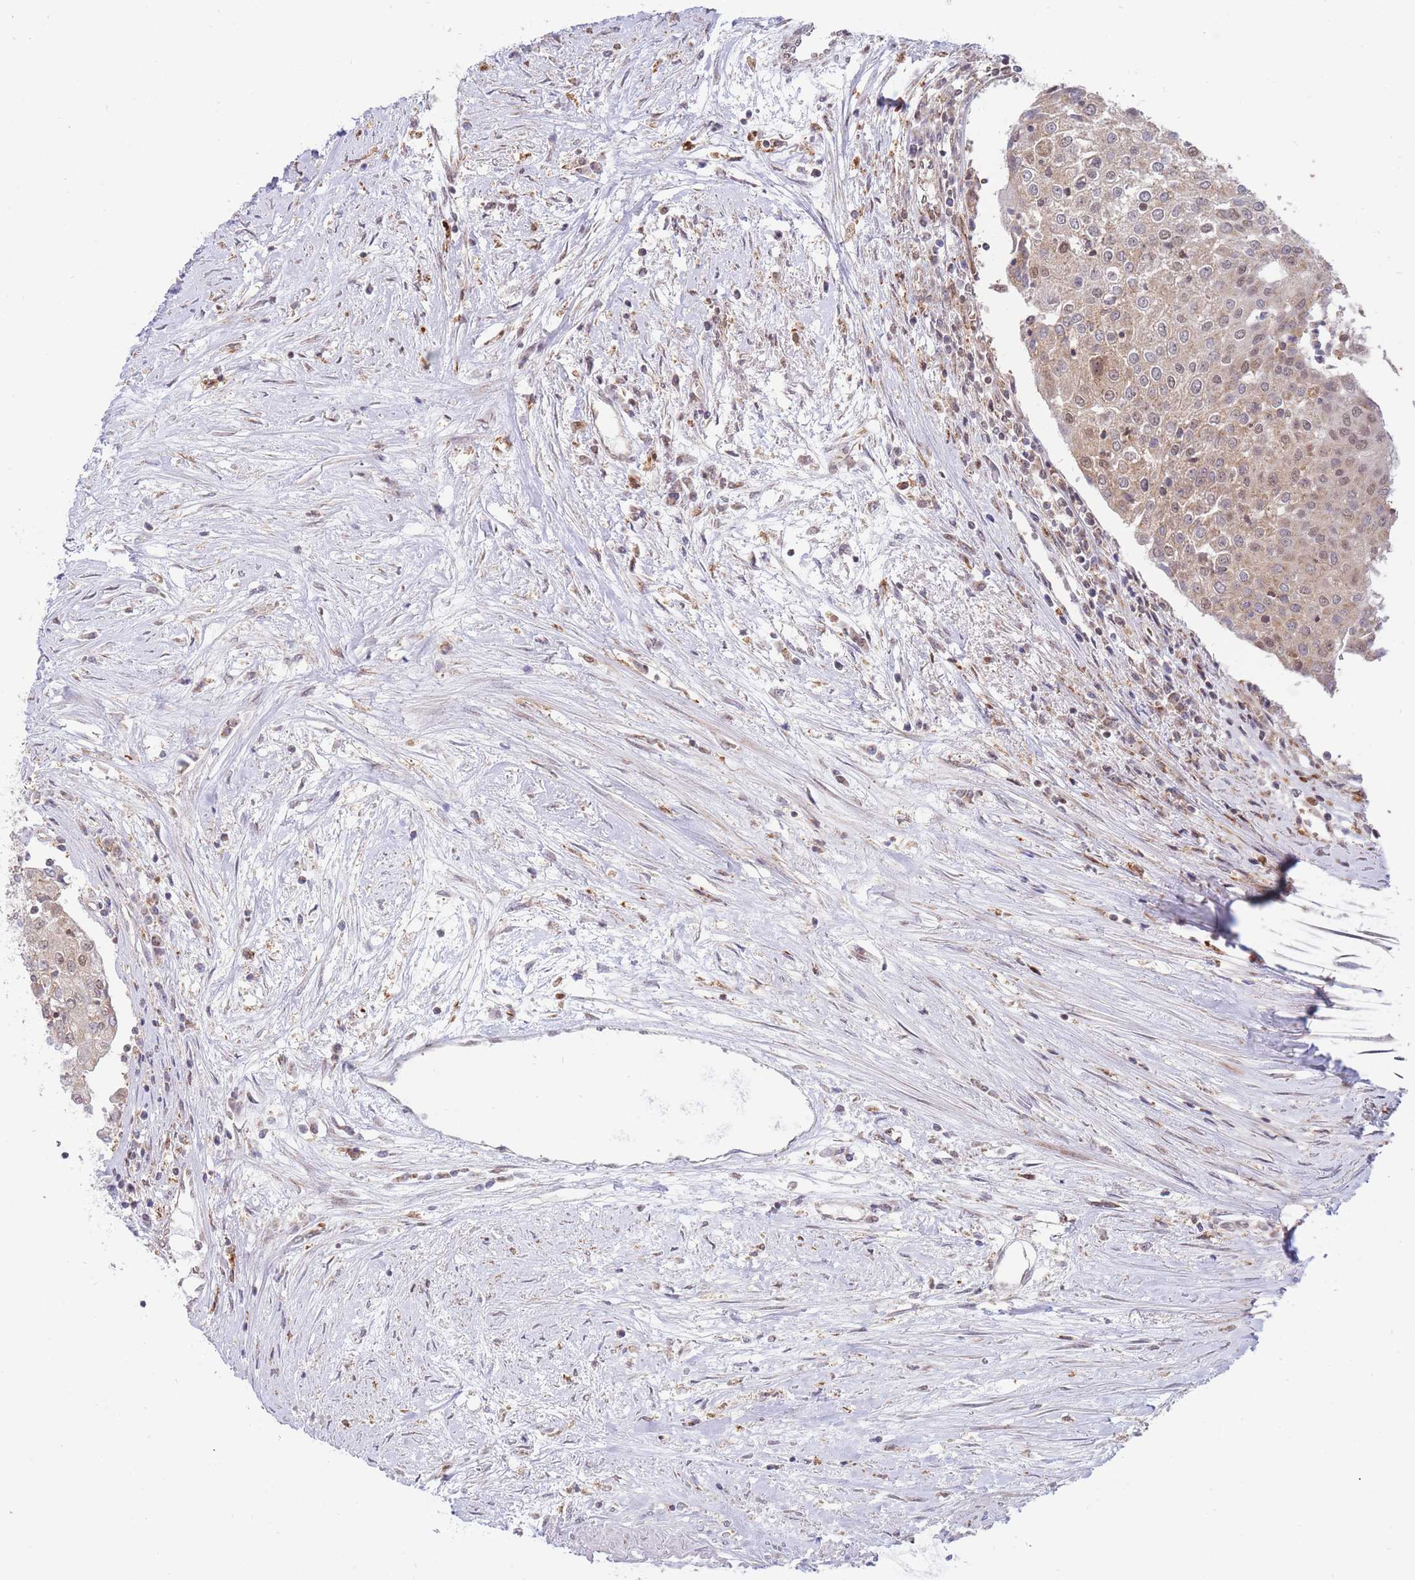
{"staining": {"intensity": "weak", "quantity": ">75%", "location": "nuclear"}, "tissue": "urothelial cancer", "cell_type": "Tumor cells", "image_type": "cancer", "snomed": [{"axis": "morphology", "description": "Urothelial carcinoma, High grade"}, {"axis": "topography", "description": "Urinary bladder"}], "caption": "Weak nuclear expression is appreciated in approximately >75% of tumor cells in urothelial cancer.", "gene": "BOD1L1", "patient": {"sex": "female", "age": 85}}